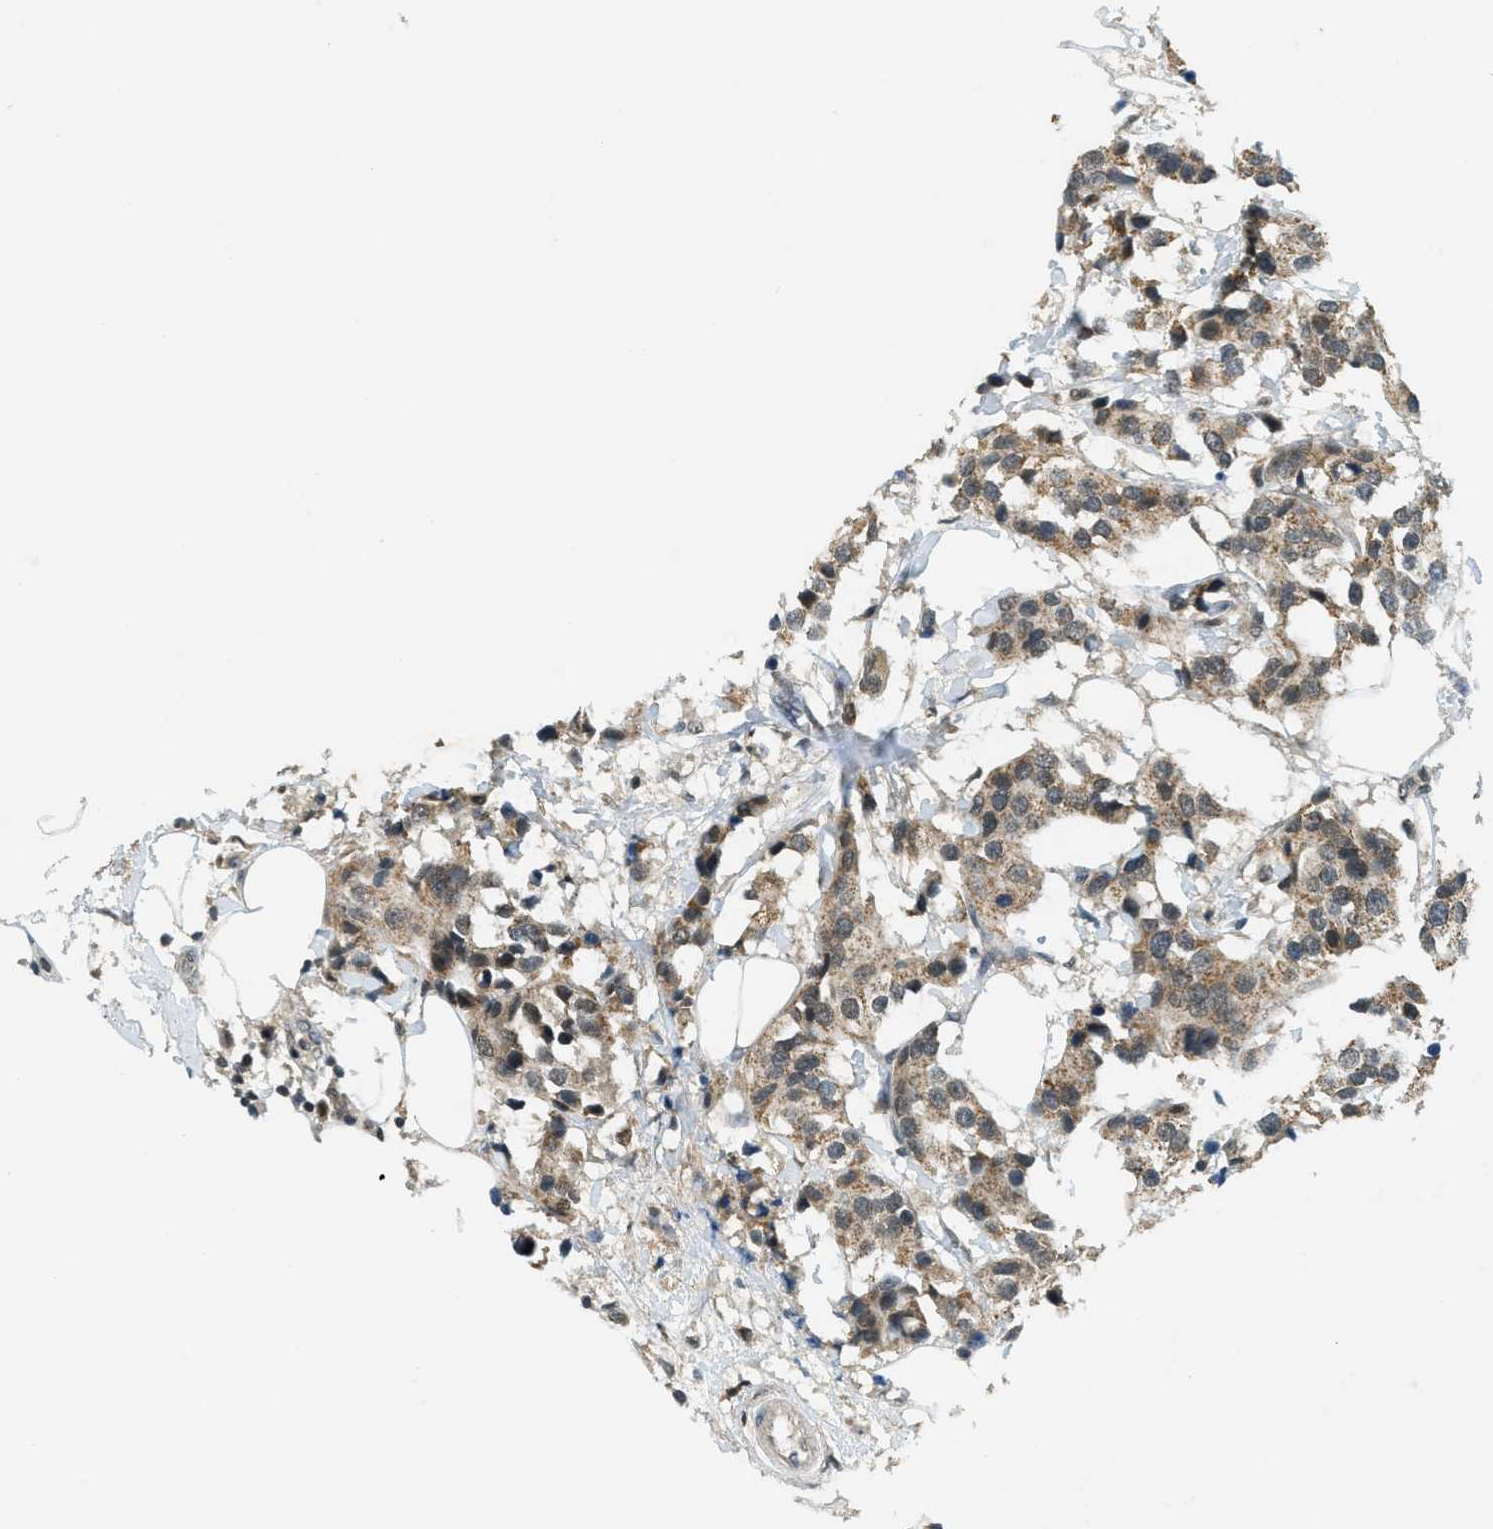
{"staining": {"intensity": "moderate", "quantity": ">75%", "location": "cytoplasmic/membranous"}, "tissue": "breast cancer", "cell_type": "Tumor cells", "image_type": "cancer", "snomed": [{"axis": "morphology", "description": "Normal tissue, NOS"}, {"axis": "morphology", "description": "Duct carcinoma"}, {"axis": "topography", "description": "Breast"}], "caption": "IHC staining of breast cancer (infiltrating ductal carcinoma), which reveals medium levels of moderate cytoplasmic/membranous positivity in about >75% of tumor cells indicating moderate cytoplasmic/membranous protein expression. The staining was performed using DAB (3,3'-diaminobenzidine) (brown) for protein detection and nuclei were counterstained in hematoxylin (blue).", "gene": "TCF20", "patient": {"sex": "female", "age": 39}}